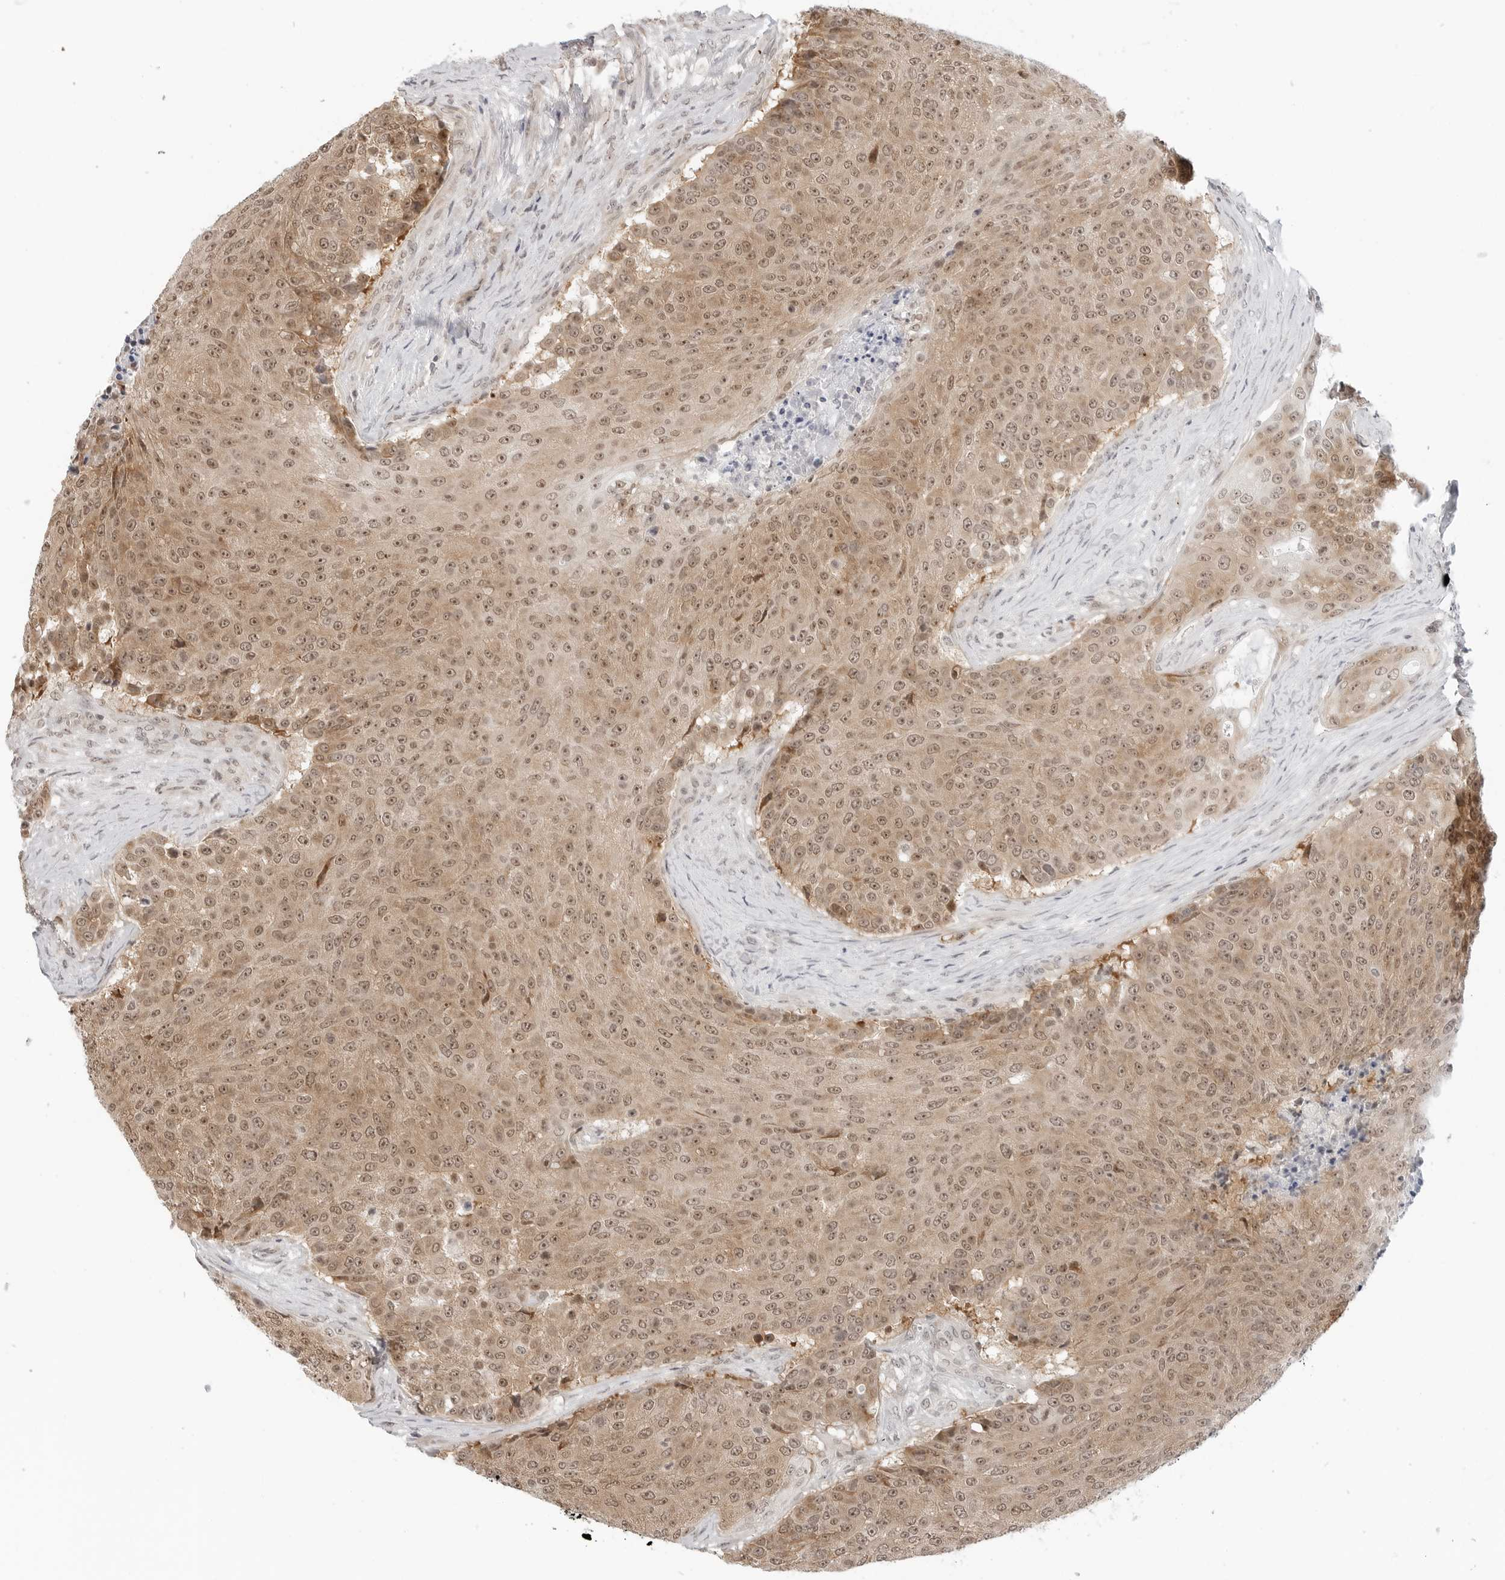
{"staining": {"intensity": "moderate", "quantity": ">75%", "location": "cytoplasmic/membranous,nuclear"}, "tissue": "urothelial cancer", "cell_type": "Tumor cells", "image_type": "cancer", "snomed": [{"axis": "morphology", "description": "Urothelial carcinoma, High grade"}, {"axis": "topography", "description": "Urinary bladder"}], "caption": "Protein expression by immunohistochemistry displays moderate cytoplasmic/membranous and nuclear positivity in approximately >75% of tumor cells in high-grade urothelial carcinoma.", "gene": "METAP1", "patient": {"sex": "female", "age": 63}}